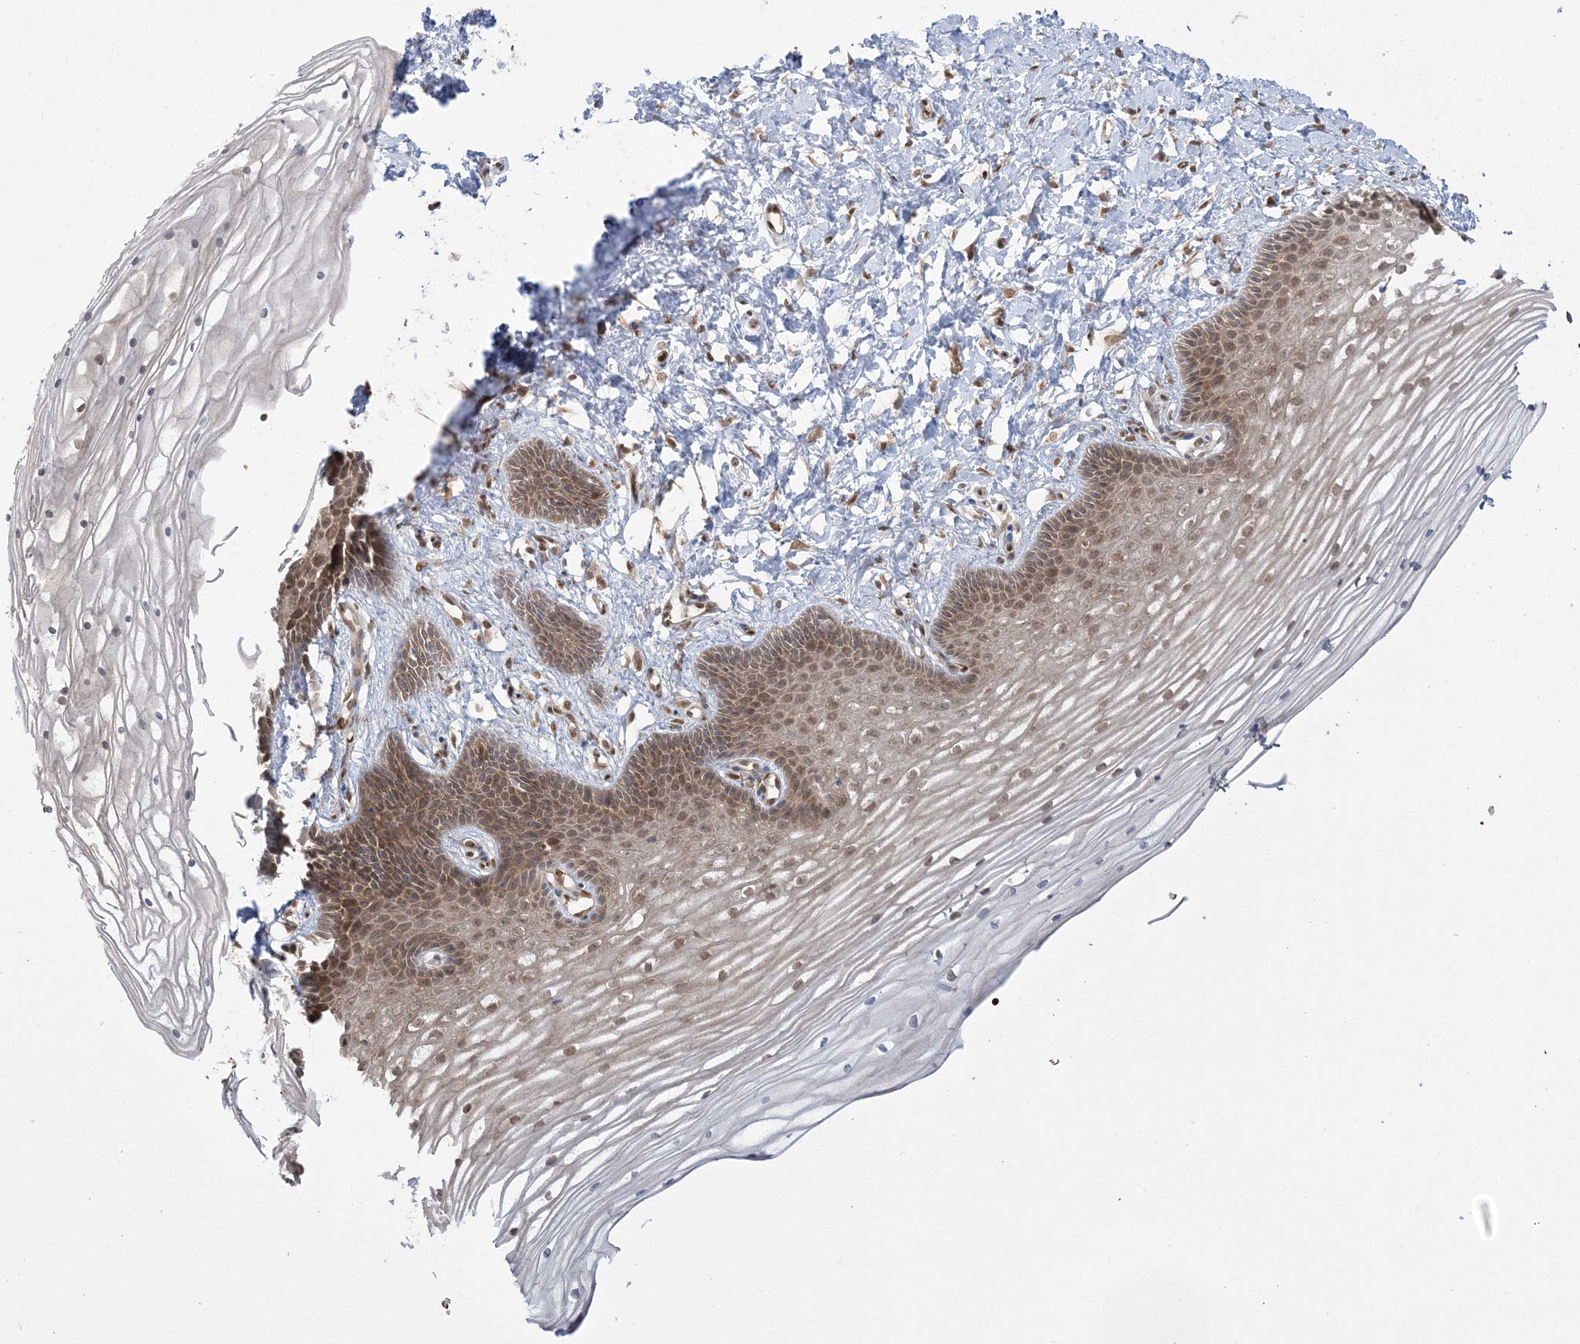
{"staining": {"intensity": "moderate", "quantity": "25%-75%", "location": "cytoplasmic/membranous"}, "tissue": "vagina", "cell_type": "Squamous epithelial cells", "image_type": "normal", "snomed": [{"axis": "morphology", "description": "Normal tissue, NOS"}, {"axis": "topography", "description": "Vagina"}, {"axis": "topography", "description": "Cervix"}], "caption": "Brown immunohistochemical staining in benign vagina exhibits moderate cytoplasmic/membranous positivity in about 25%-75% of squamous epithelial cells.", "gene": "ABCF3", "patient": {"sex": "female", "age": 40}}